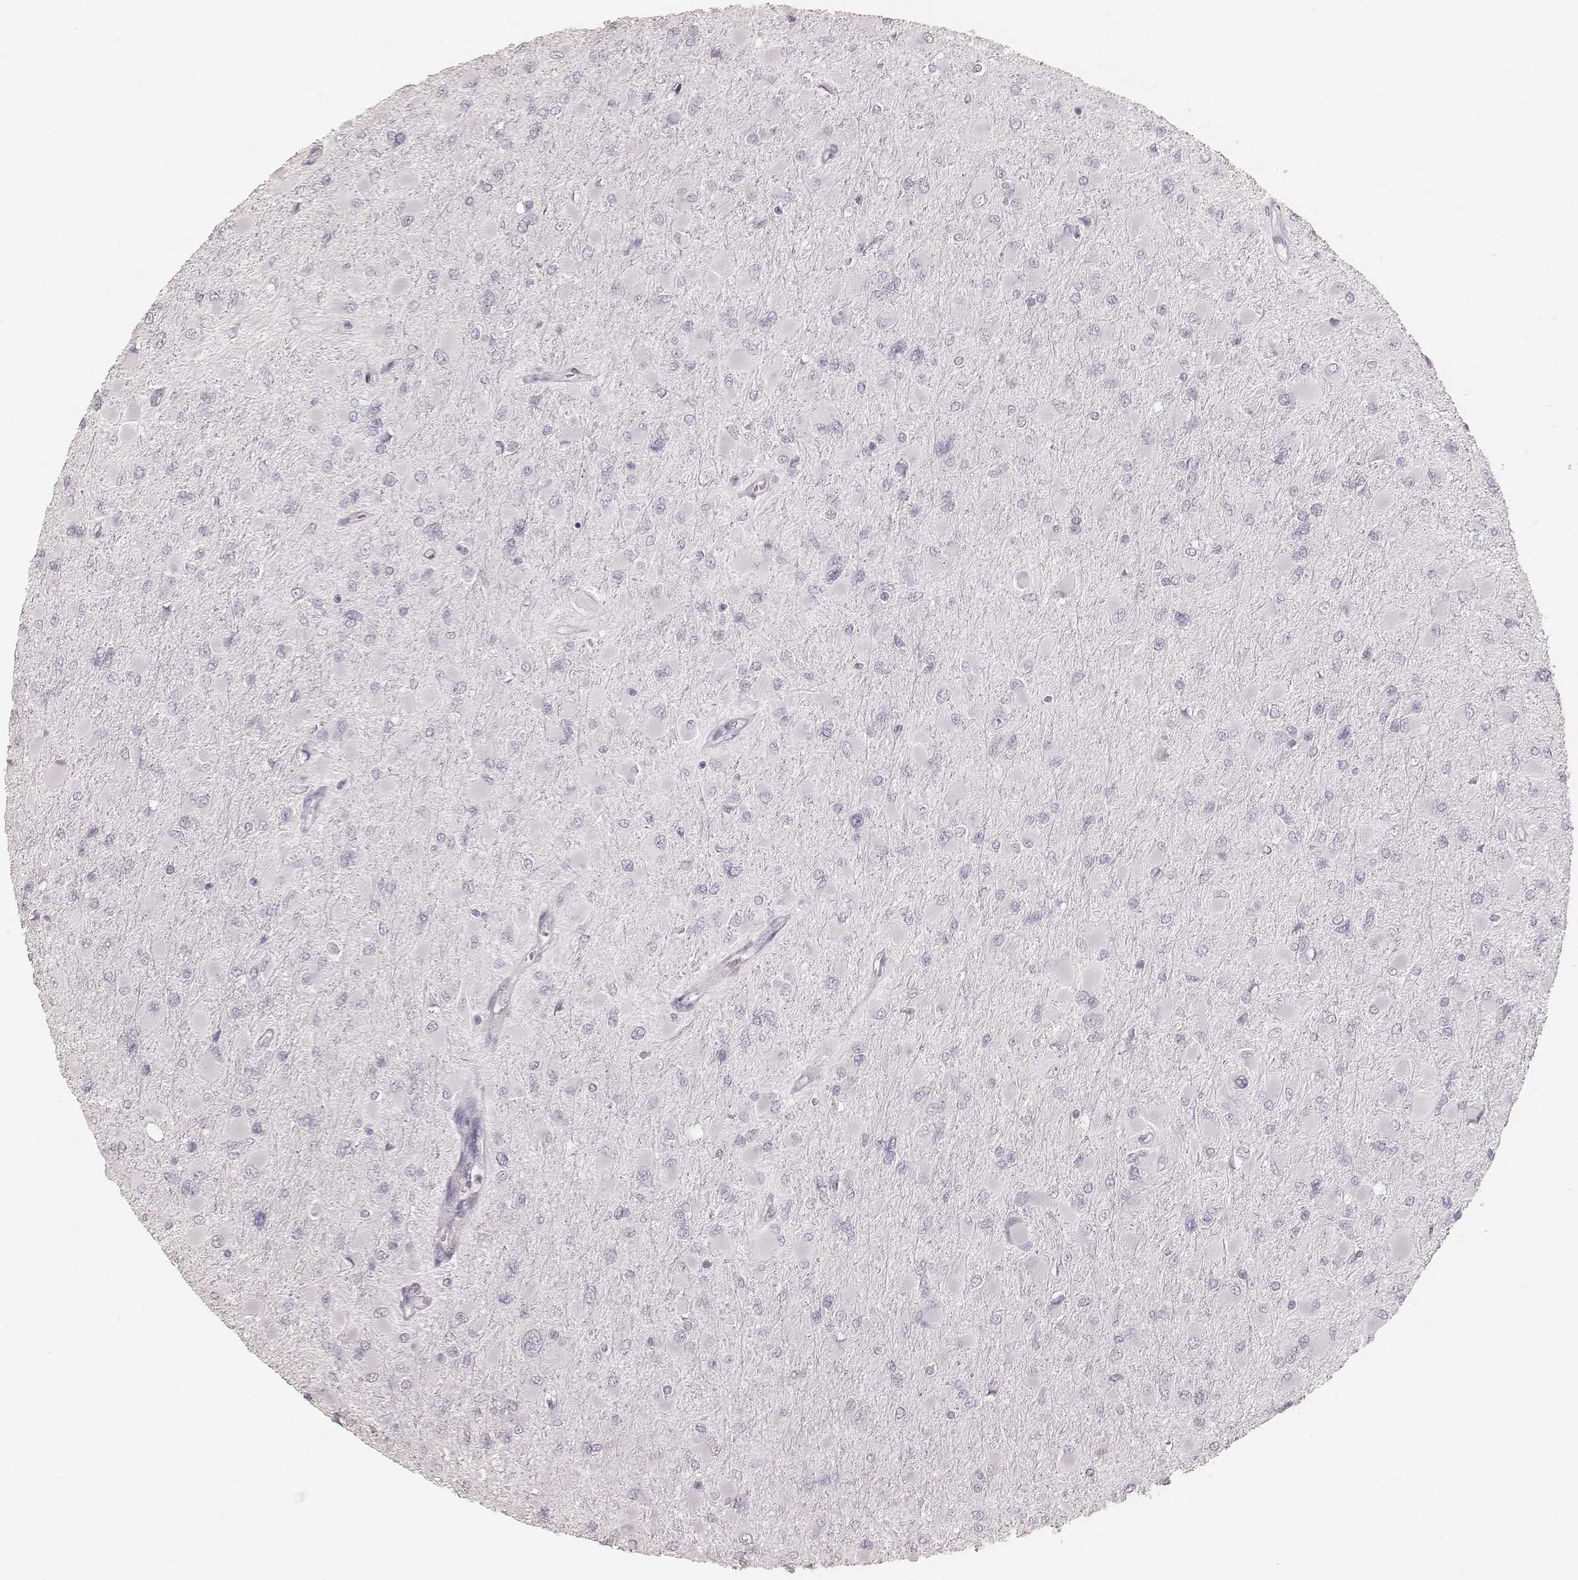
{"staining": {"intensity": "negative", "quantity": "none", "location": "none"}, "tissue": "glioma", "cell_type": "Tumor cells", "image_type": "cancer", "snomed": [{"axis": "morphology", "description": "Glioma, malignant, High grade"}, {"axis": "topography", "description": "Cerebral cortex"}], "caption": "The histopathology image reveals no staining of tumor cells in malignant high-grade glioma.", "gene": "KRT26", "patient": {"sex": "female", "age": 36}}